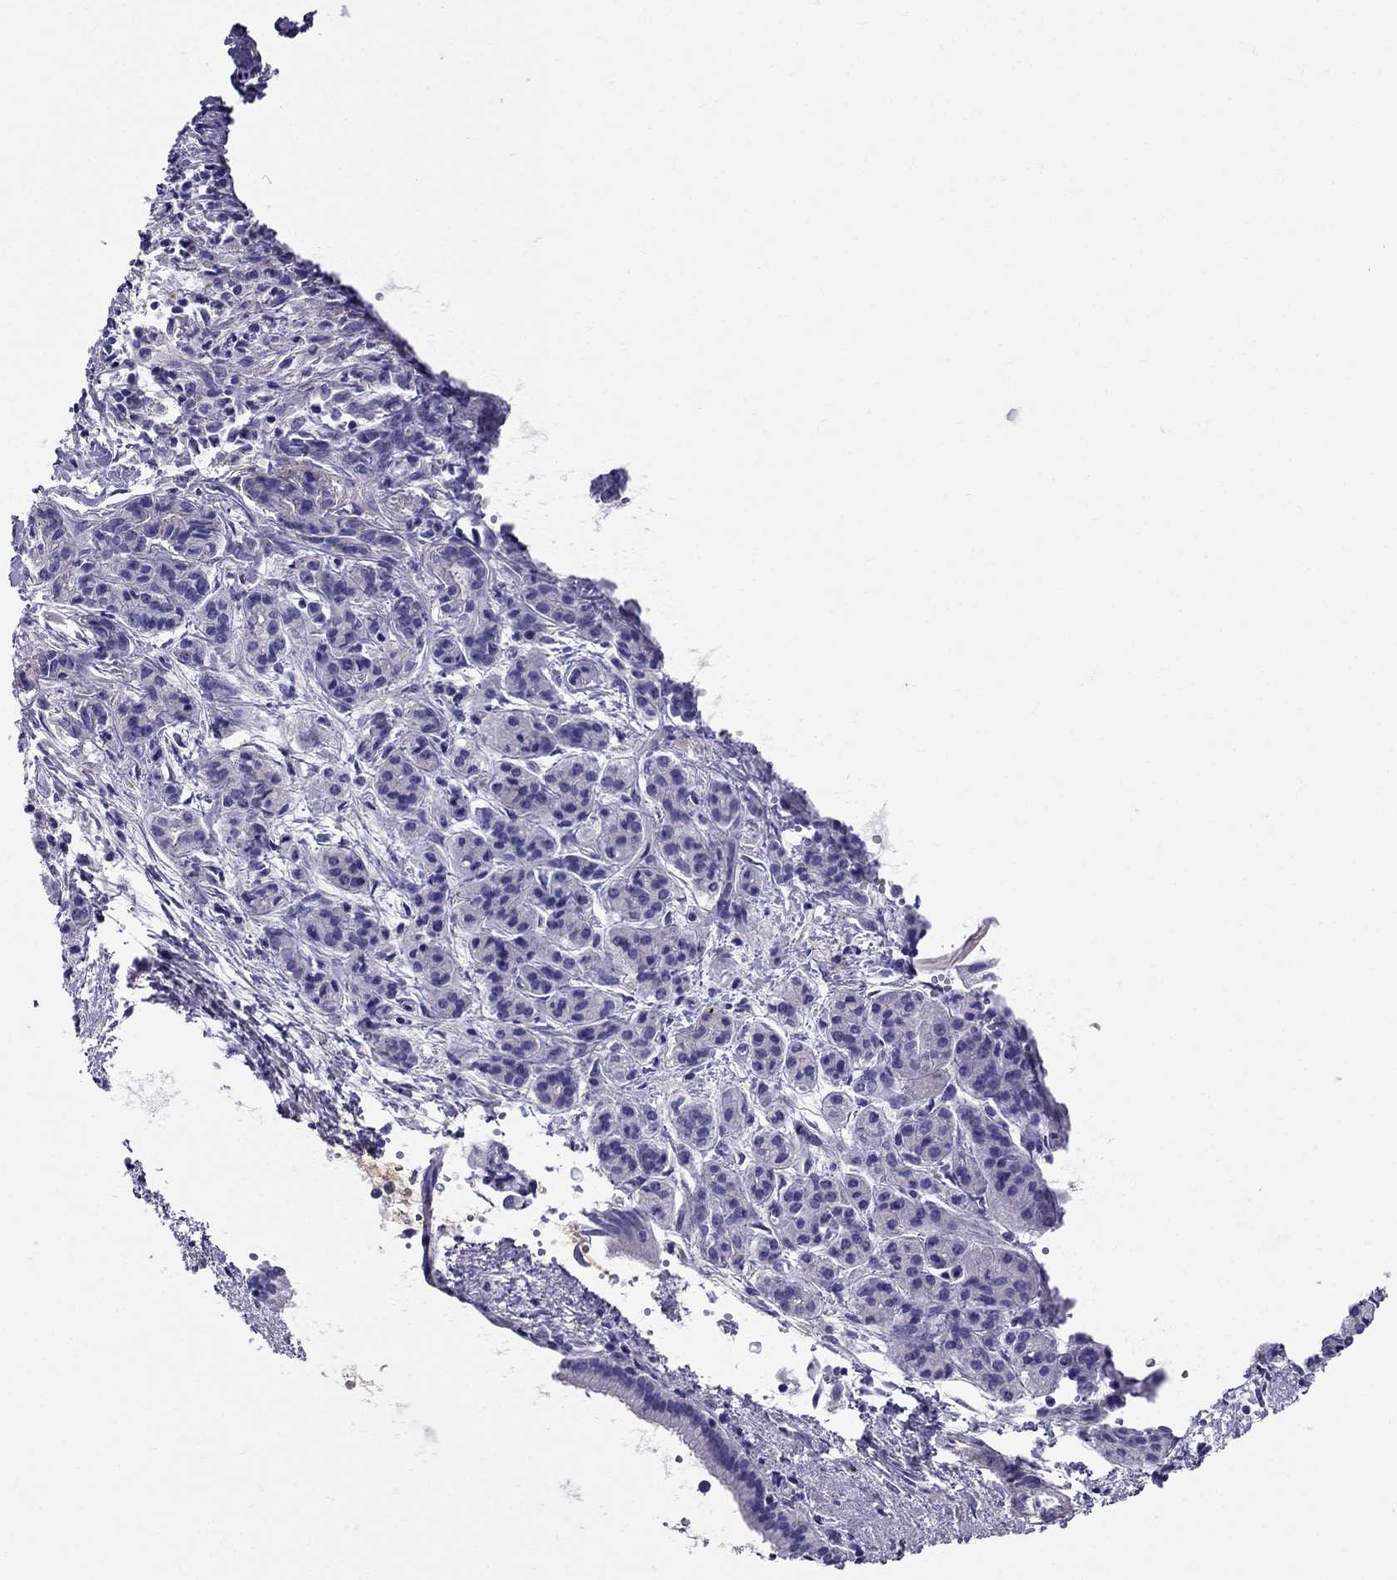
{"staining": {"intensity": "negative", "quantity": "none", "location": "none"}, "tissue": "pancreatic cancer", "cell_type": "Tumor cells", "image_type": "cancer", "snomed": [{"axis": "morphology", "description": "Adenocarcinoma, NOS"}, {"axis": "topography", "description": "Pancreas"}], "caption": "Tumor cells are negative for protein expression in human adenocarcinoma (pancreatic).", "gene": "GPR50", "patient": {"sex": "male", "age": 48}}